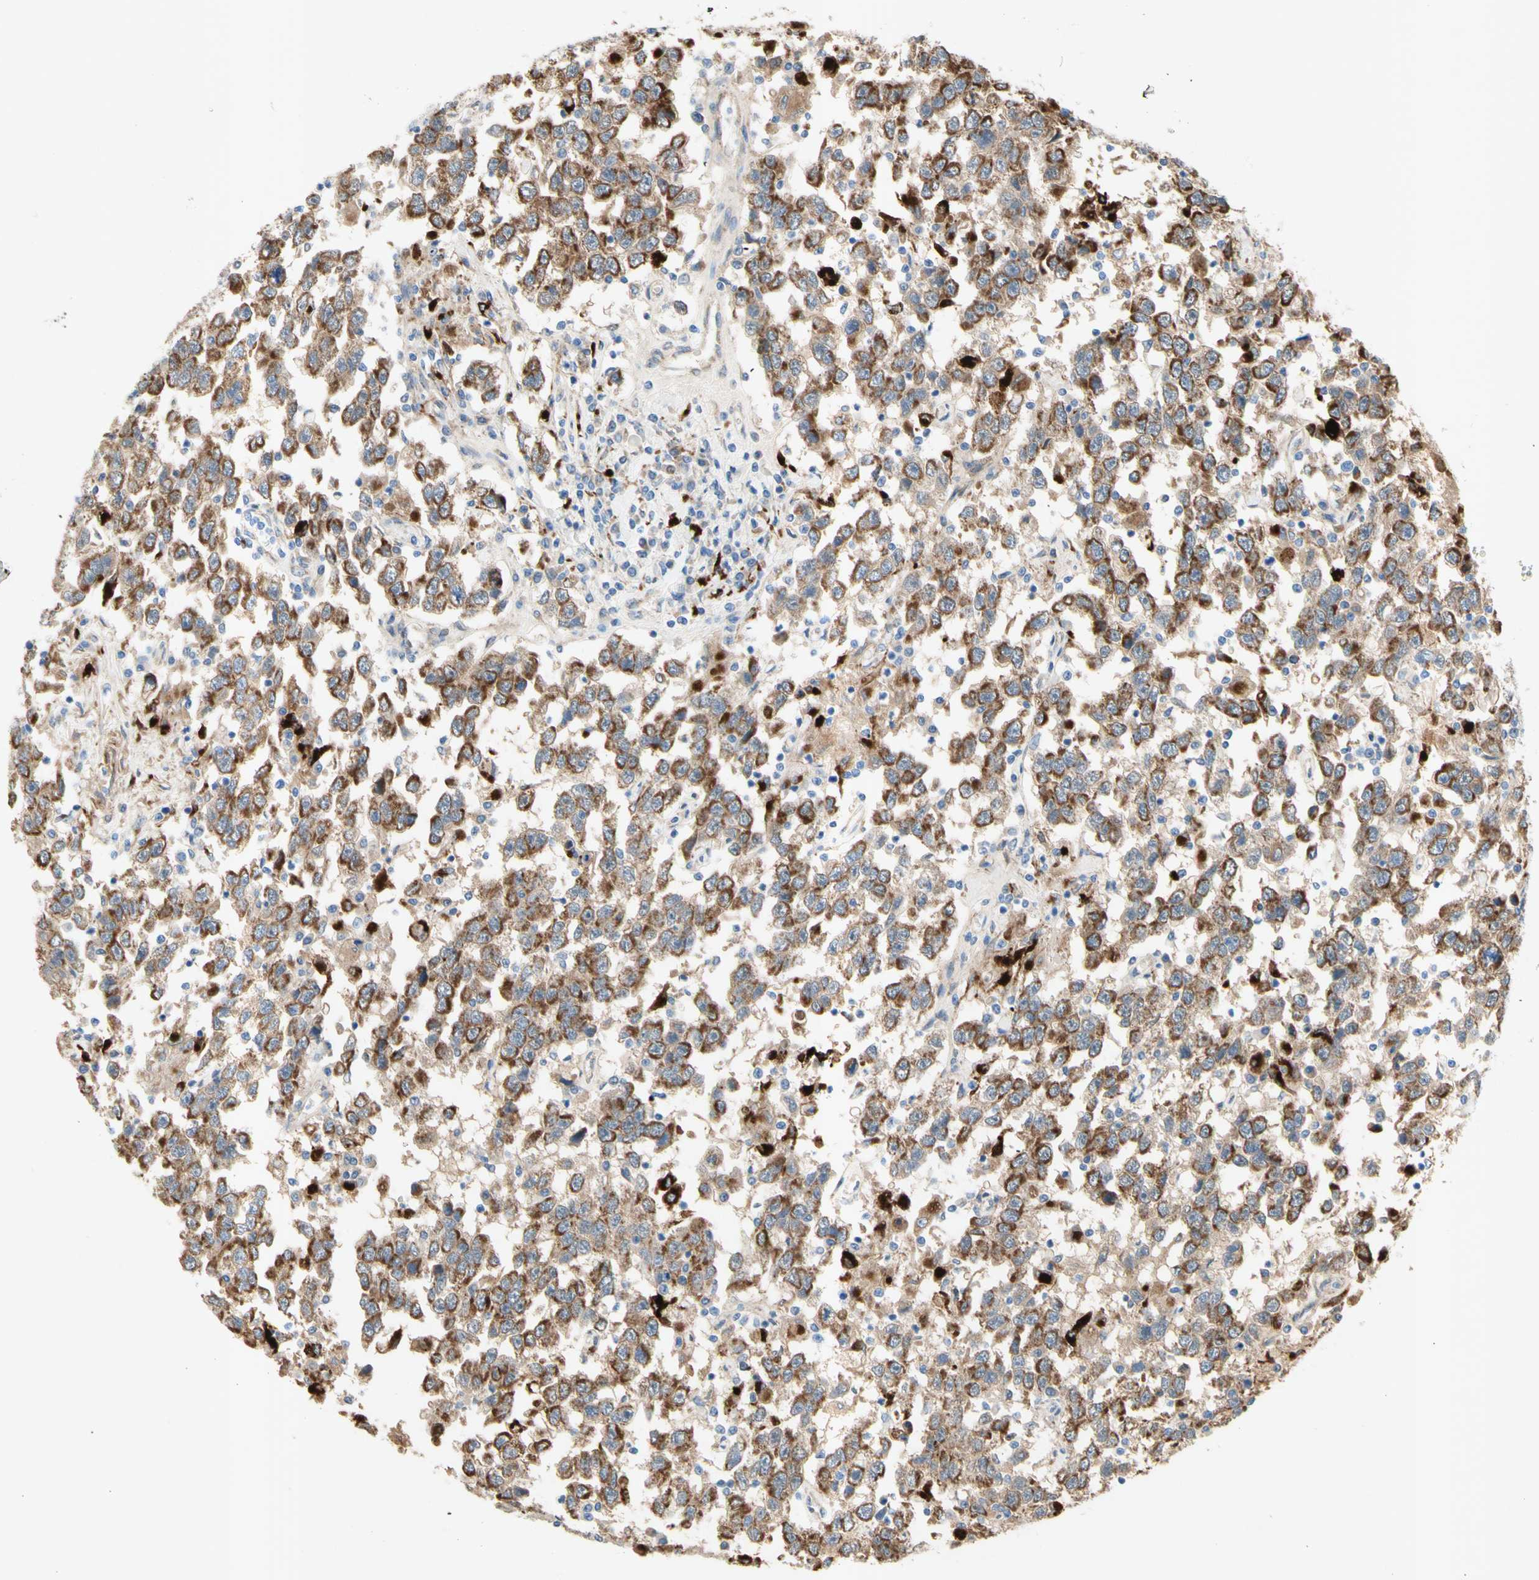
{"staining": {"intensity": "moderate", "quantity": ">75%", "location": "cytoplasmic/membranous"}, "tissue": "testis cancer", "cell_type": "Tumor cells", "image_type": "cancer", "snomed": [{"axis": "morphology", "description": "Seminoma, NOS"}, {"axis": "topography", "description": "Testis"}], "caption": "High-power microscopy captured an immunohistochemistry (IHC) photomicrograph of testis cancer, revealing moderate cytoplasmic/membranous expression in approximately >75% of tumor cells. (brown staining indicates protein expression, while blue staining denotes nuclei).", "gene": "URB2", "patient": {"sex": "male", "age": 41}}